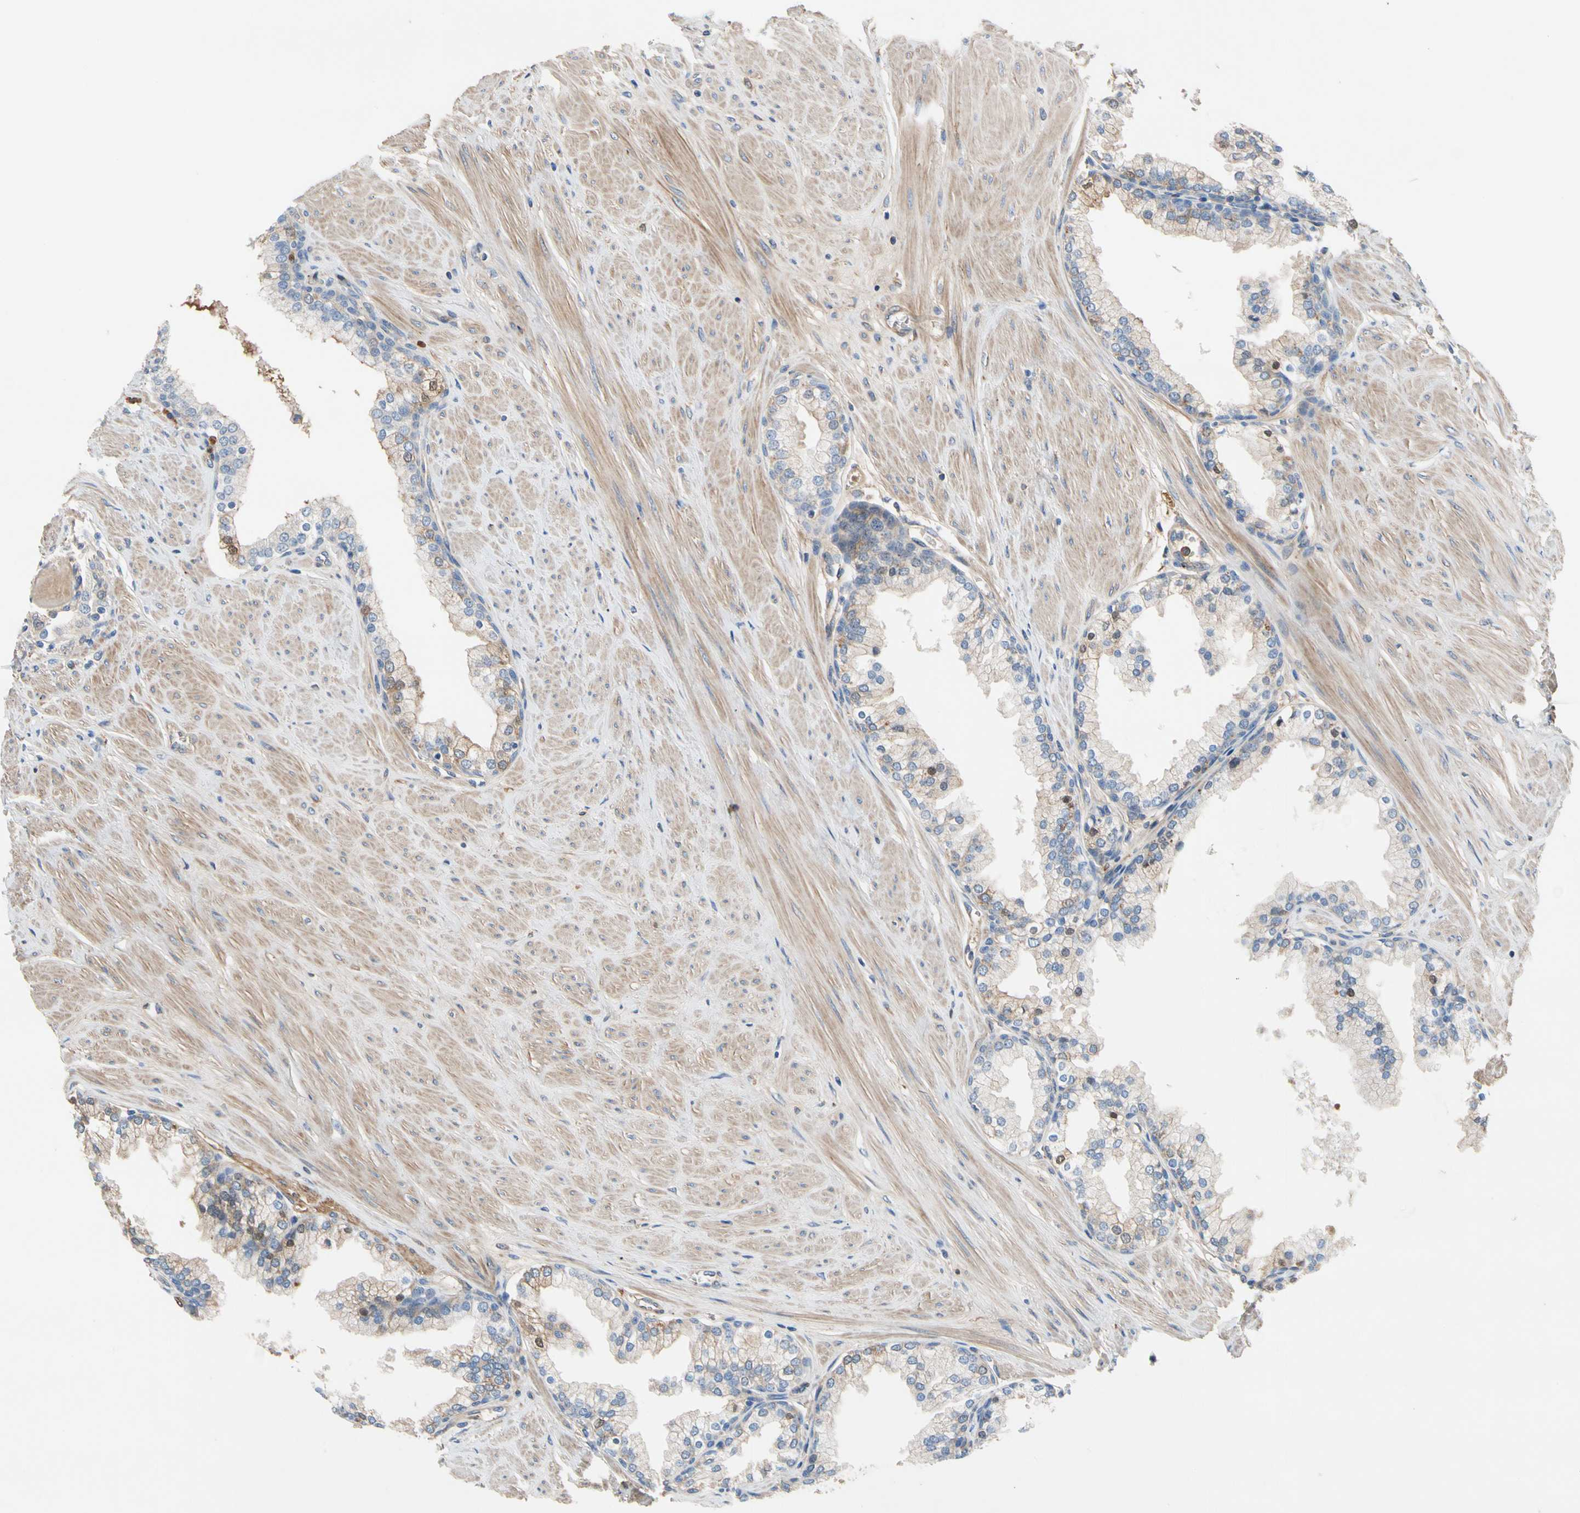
{"staining": {"intensity": "negative", "quantity": "none", "location": "none"}, "tissue": "prostate", "cell_type": "Glandular cells", "image_type": "normal", "snomed": [{"axis": "morphology", "description": "Normal tissue, NOS"}, {"axis": "topography", "description": "Prostate"}], "caption": "Immunohistochemical staining of benign prostate displays no significant expression in glandular cells. (DAB (3,3'-diaminobenzidine) immunohistochemistry (IHC), high magnification).", "gene": "ENTREP3", "patient": {"sex": "male", "age": 51}}